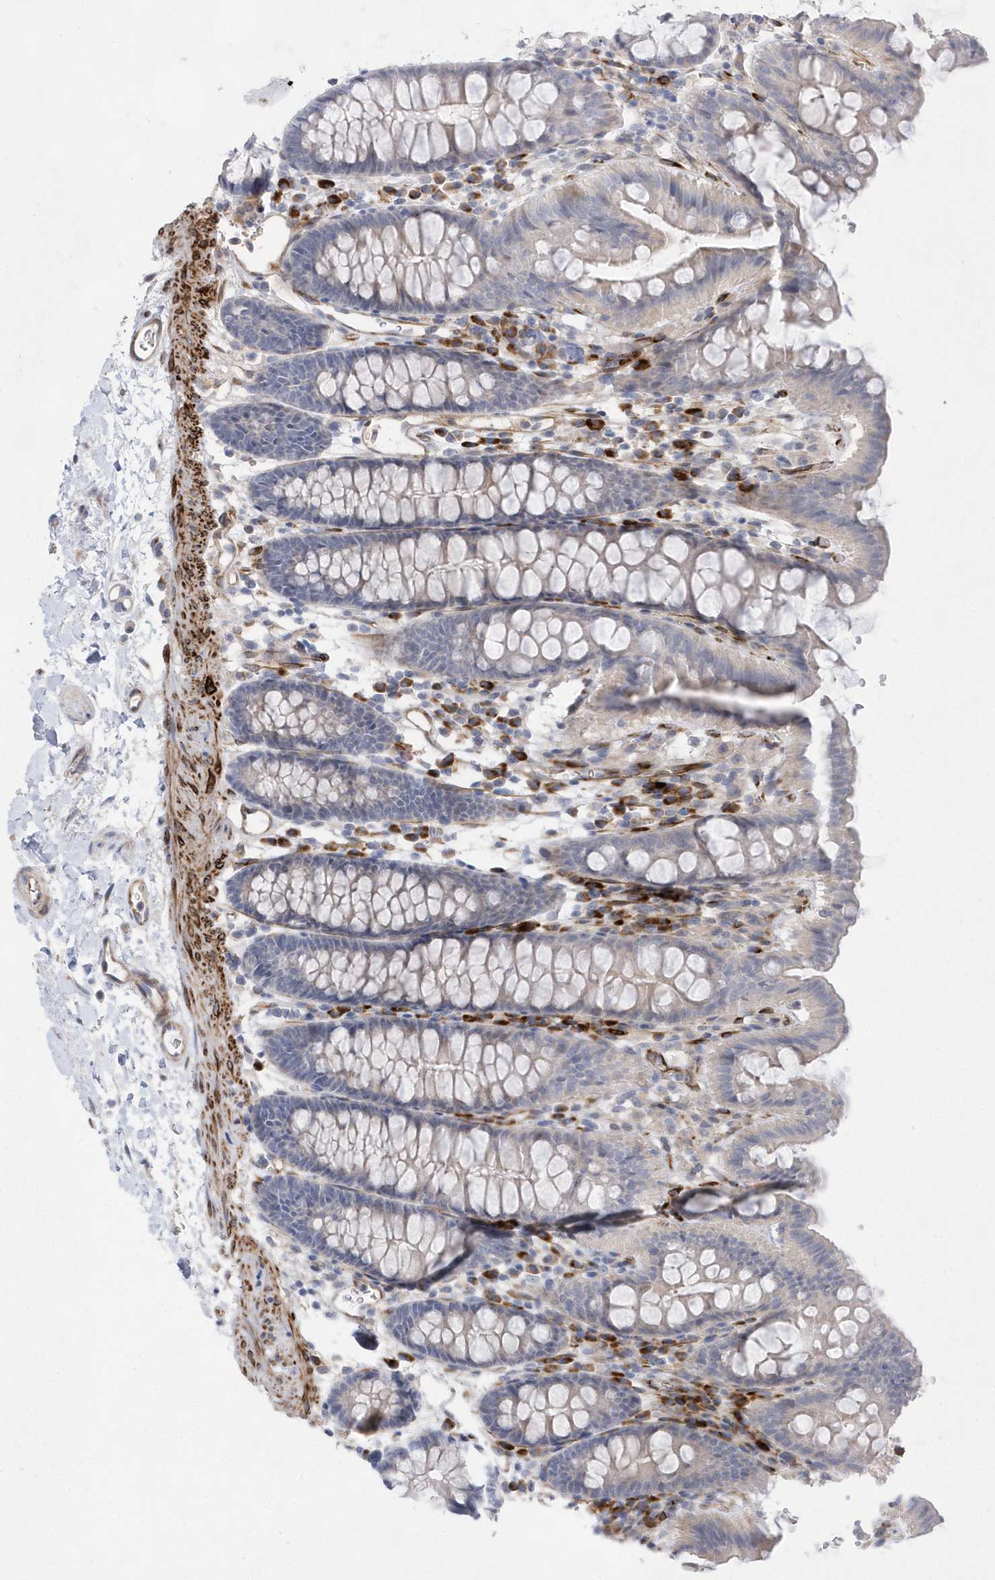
{"staining": {"intensity": "moderate", "quantity": "25%-75%", "location": "cytoplasmic/membranous"}, "tissue": "colon", "cell_type": "Endothelial cells", "image_type": "normal", "snomed": [{"axis": "morphology", "description": "Normal tissue, NOS"}, {"axis": "topography", "description": "Colon"}], "caption": "An IHC image of benign tissue is shown. Protein staining in brown shows moderate cytoplasmic/membranous positivity in colon within endothelial cells.", "gene": "TMEM132B", "patient": {"sex": "male", "age": 75}}